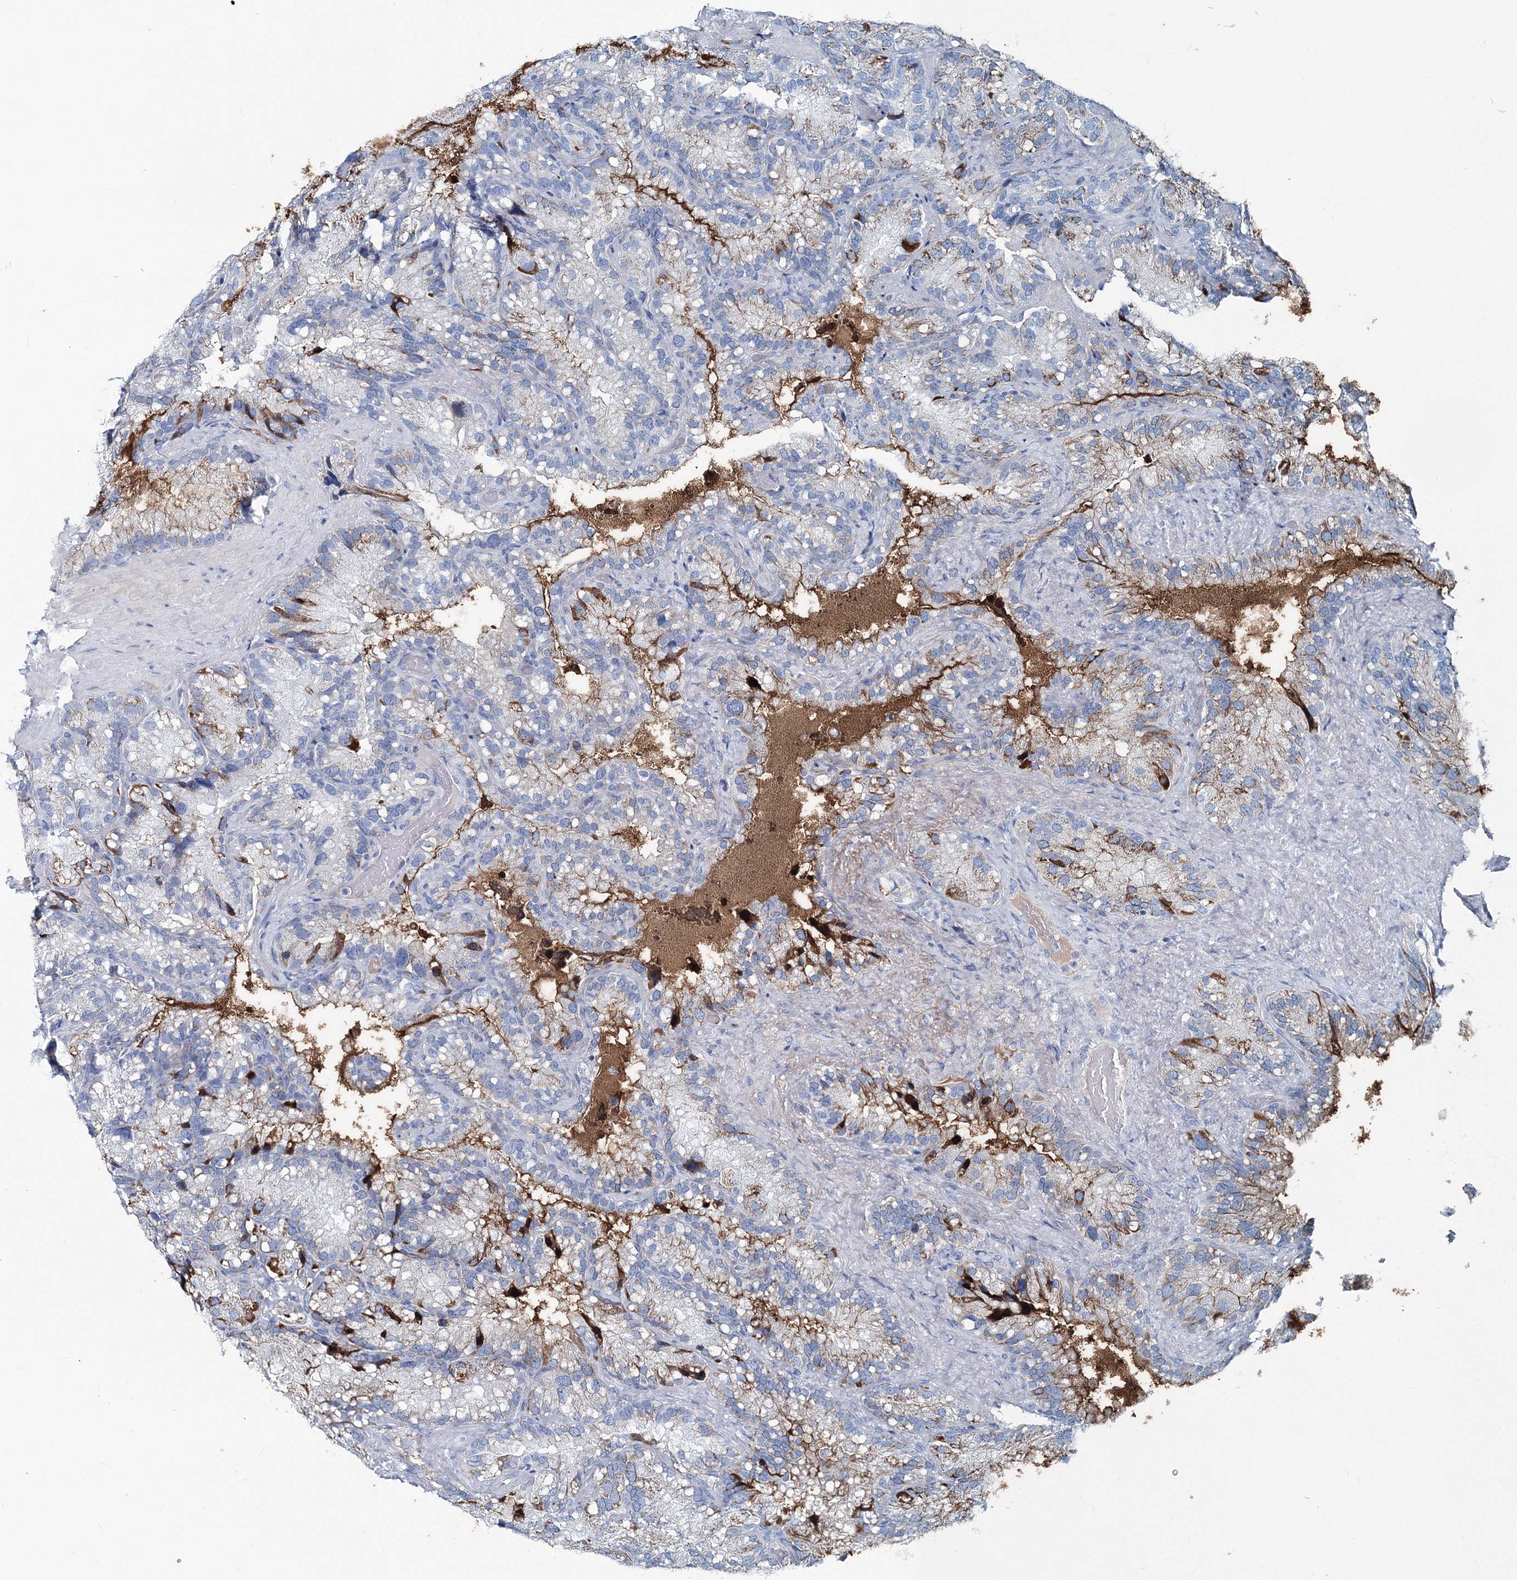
{"staining": {"intensity": "weak", "quantity": "<25%", "location": "cytoplasmic/membranous"}, "tissue": "seminal vesicle", "cell_type": "Glandular cells", "image_type": "normal", "snomed": [{"axis": "morphology", "description": "Normal tissue, NOS"}, {"axis": "topography", "description": "Prostate"}, {"axis": "topography", "description": "Seminal veicle"}], "caption": "This is a photomicrograph of immunohistochemistry (IHC) staining of normal seminal vesicle, which shows no positivity in glandular cells.", "gene": "GABARAPL2", "patient": {"sex": "male", "age": 68}}